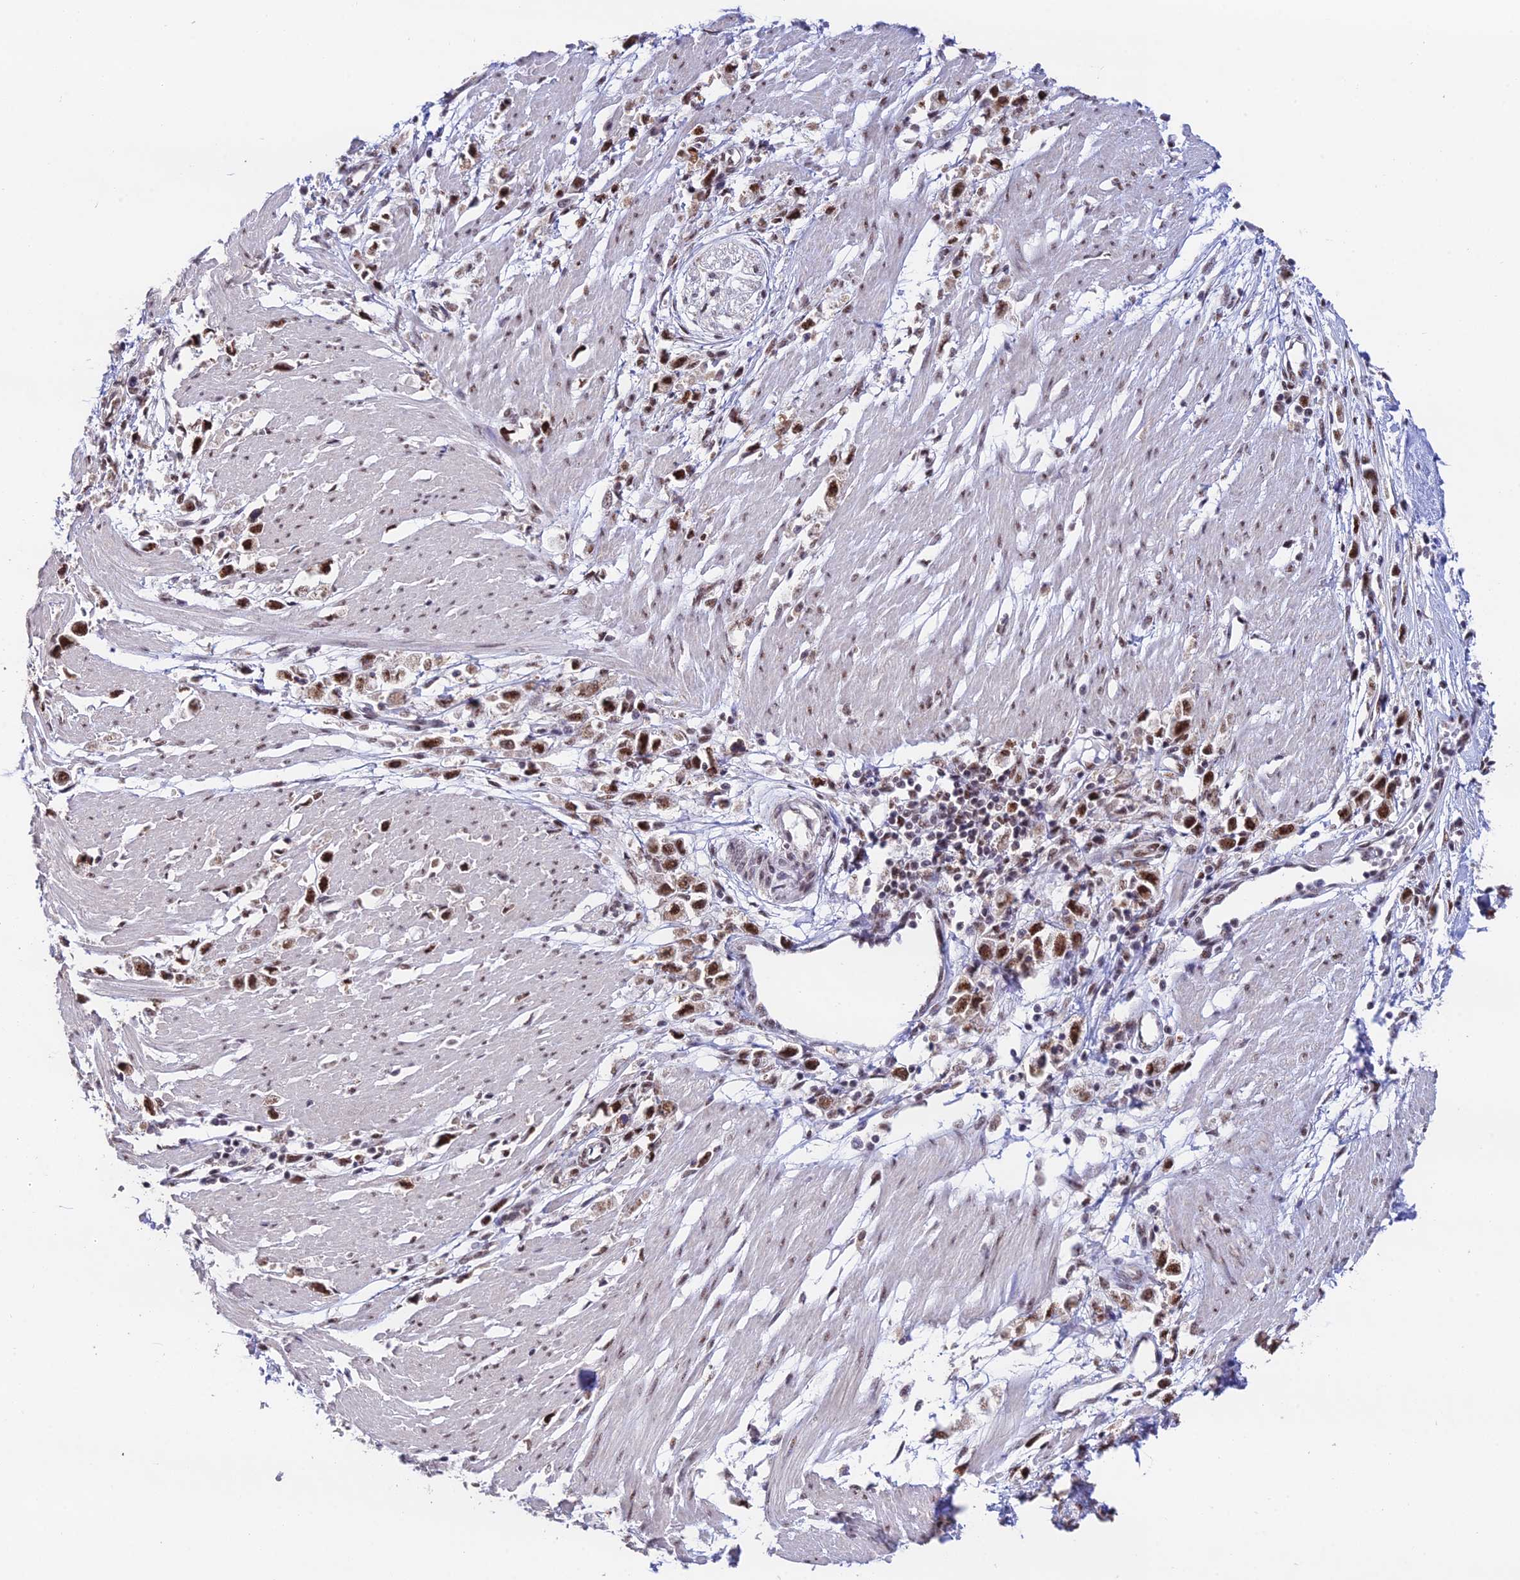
{"staining": {"intensity": "moderate", "quantity": ">75%", "location": "nuclear"}, "tissue": "stomach cancer", "cell_type": "Tumor cells", "image_type": "cancer", "snomed": [{"axis": "morphology", "description": "Adenocarcinoma, NOS"}, {"axis": "topography", "description": "Stomach"}], "caption": "Tumor cells show moderate nuclear expression in about >75% of cells in stomach adenocarcinoma.", "gene": "THOC7", "patient": {"sex": "female", "age": 59}}